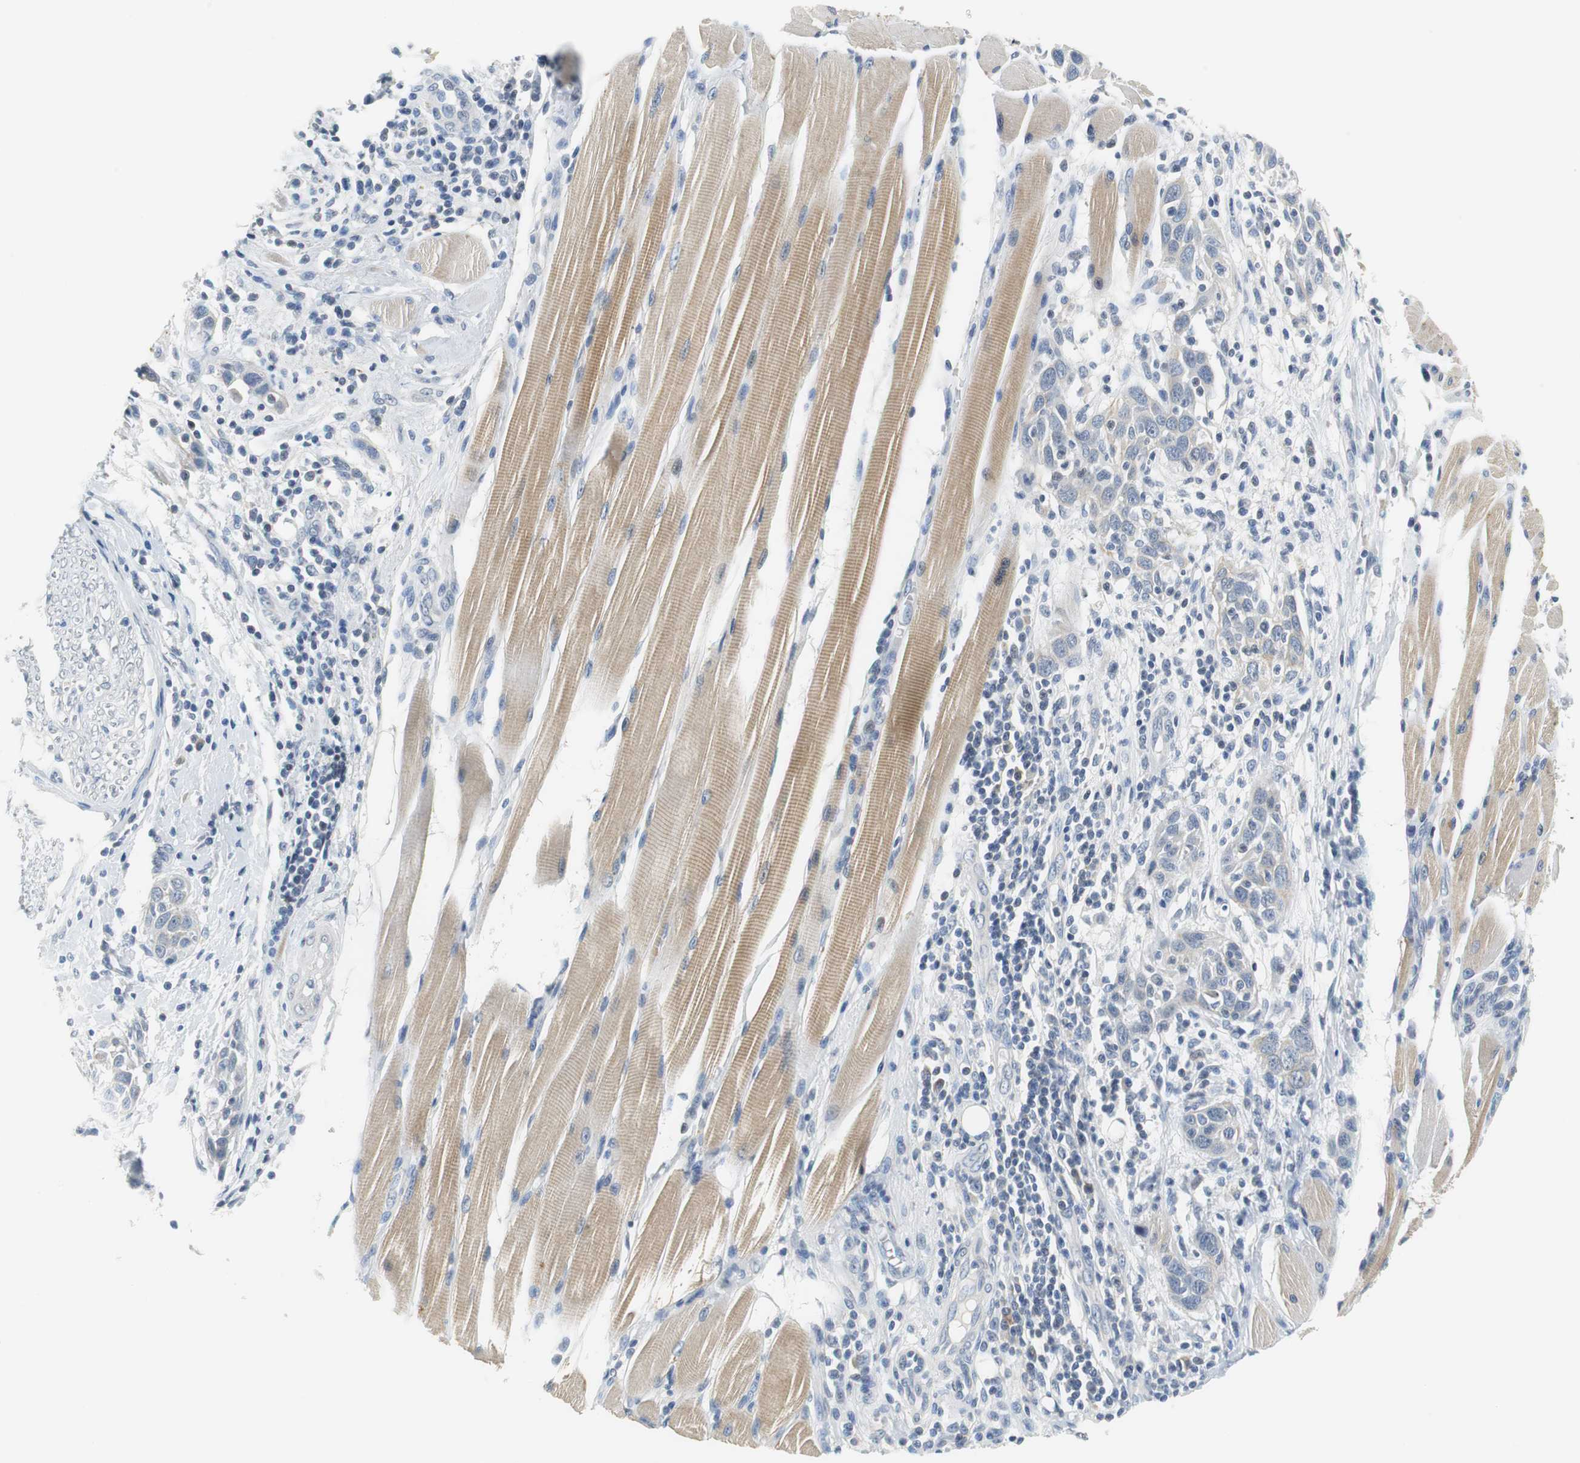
{"staining": {"intensity": "negative", "quantity": "none", "location": "none"}, "tissue": "head and neck cancer", "cell_type": "Tumor cells", "image_type": "cancer", "snomed": [{"axis": "morphology", "description": "Normal tissue, NOS"}, {"axis": "morphology", "description": "Squamous cell carcinoma, NOS"}, {"axis": "topography", "description": "Oral tissue"}, {"axis": "topography", "description": "Head-Neck"}], "caption": "Histopathology image shows no protein positivity in tumor cells of head and neck cancer tissue.", "gene": "GLCCI1", "patient": {"sex": "female", "age": 50}}